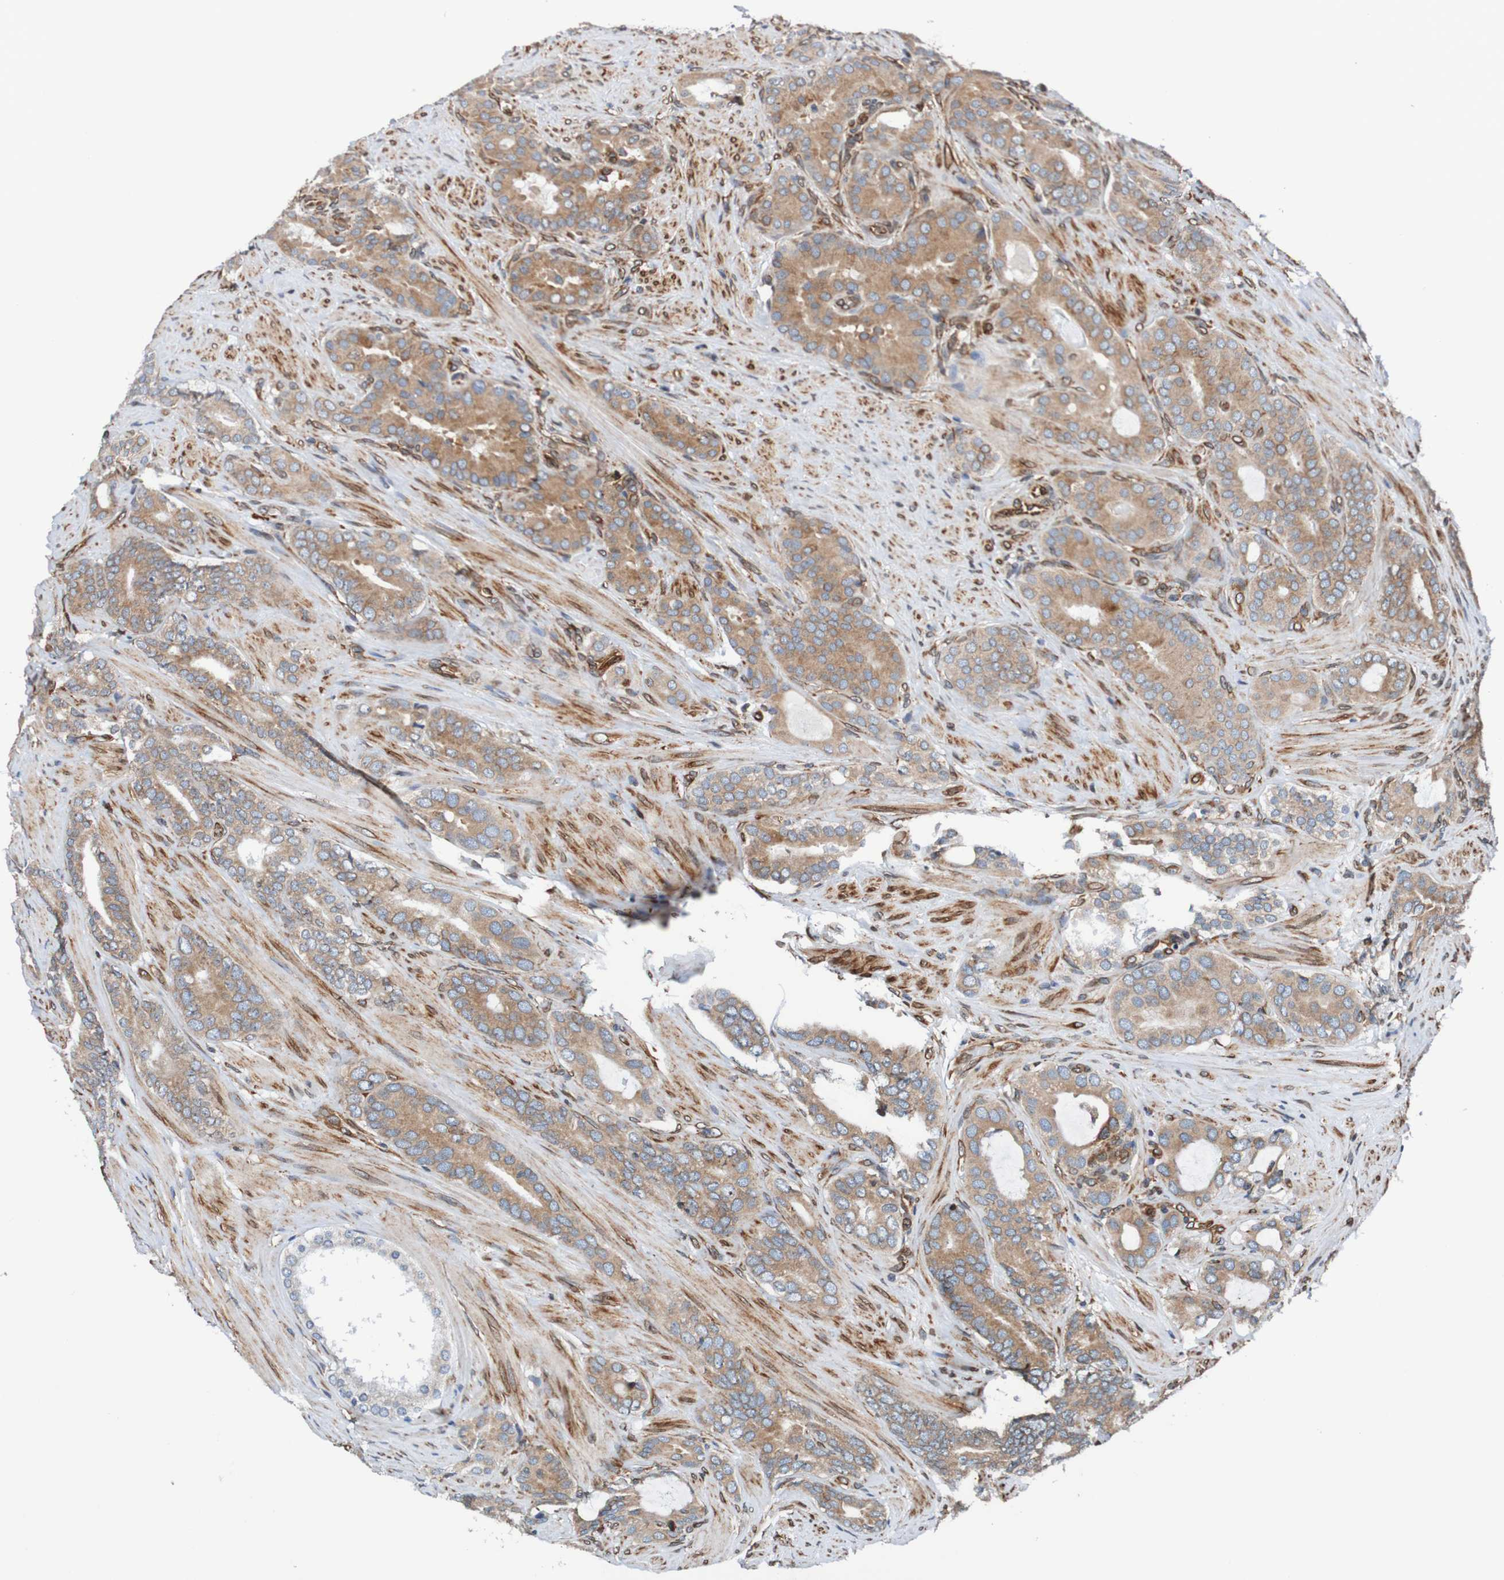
{"staining": {"intensity": "moderate", "quantity": ">75%", "location": "cytoplasmic/membranous"}, "tissue": "prostate cancer", "cell_type": "Tumor cells", "image_type": "cancer", "snomed": [{"axis": "morphology", "description": "Adenocarcinoma, Low grade"}, {"axis": "topography", "description": "Prostate"}], "caption": "A micrograph of low-grade adenocarcinoma (prostate) stained for a protein exhibits moderate cytoplasmic/membranous brown staining in tumor cells.", "gene": "TMEM109", "patient": {"sex": "male", "age": 63}}